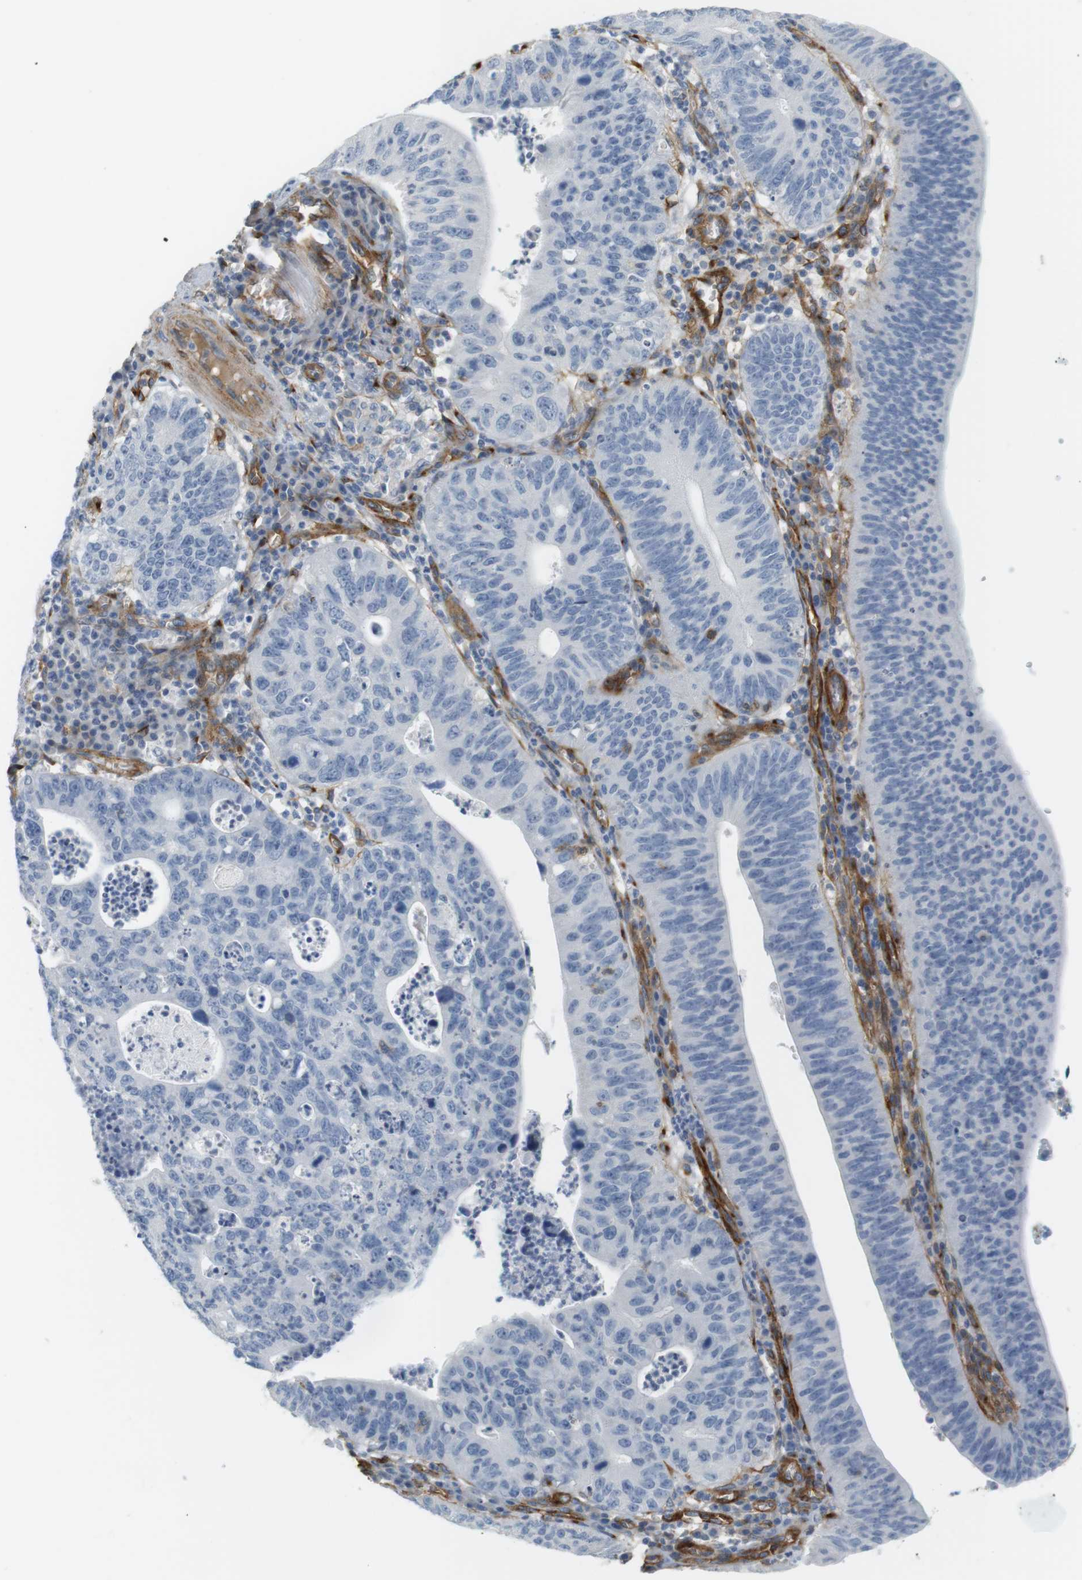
{"staining": {"intensity": "negative", "quantity": "none", "location": "none"}, "tissue": "stomach cancer", "cell_type": "Tumor cells", "image_type": "cancer", "snomed": [{"axis": "morphology", "description": "Adenocarcinoma, NOS"}, {"axis": "topography", "description": "Stomach"}], "caption": "DAB (3,3'-diaminobenzidine) immunohistochemical staining of human stomach adenocarcinoma exhibits no significant staining in tumor cells.", "gene": "F2R", "patient": {"sex": "male", "age": 59}}